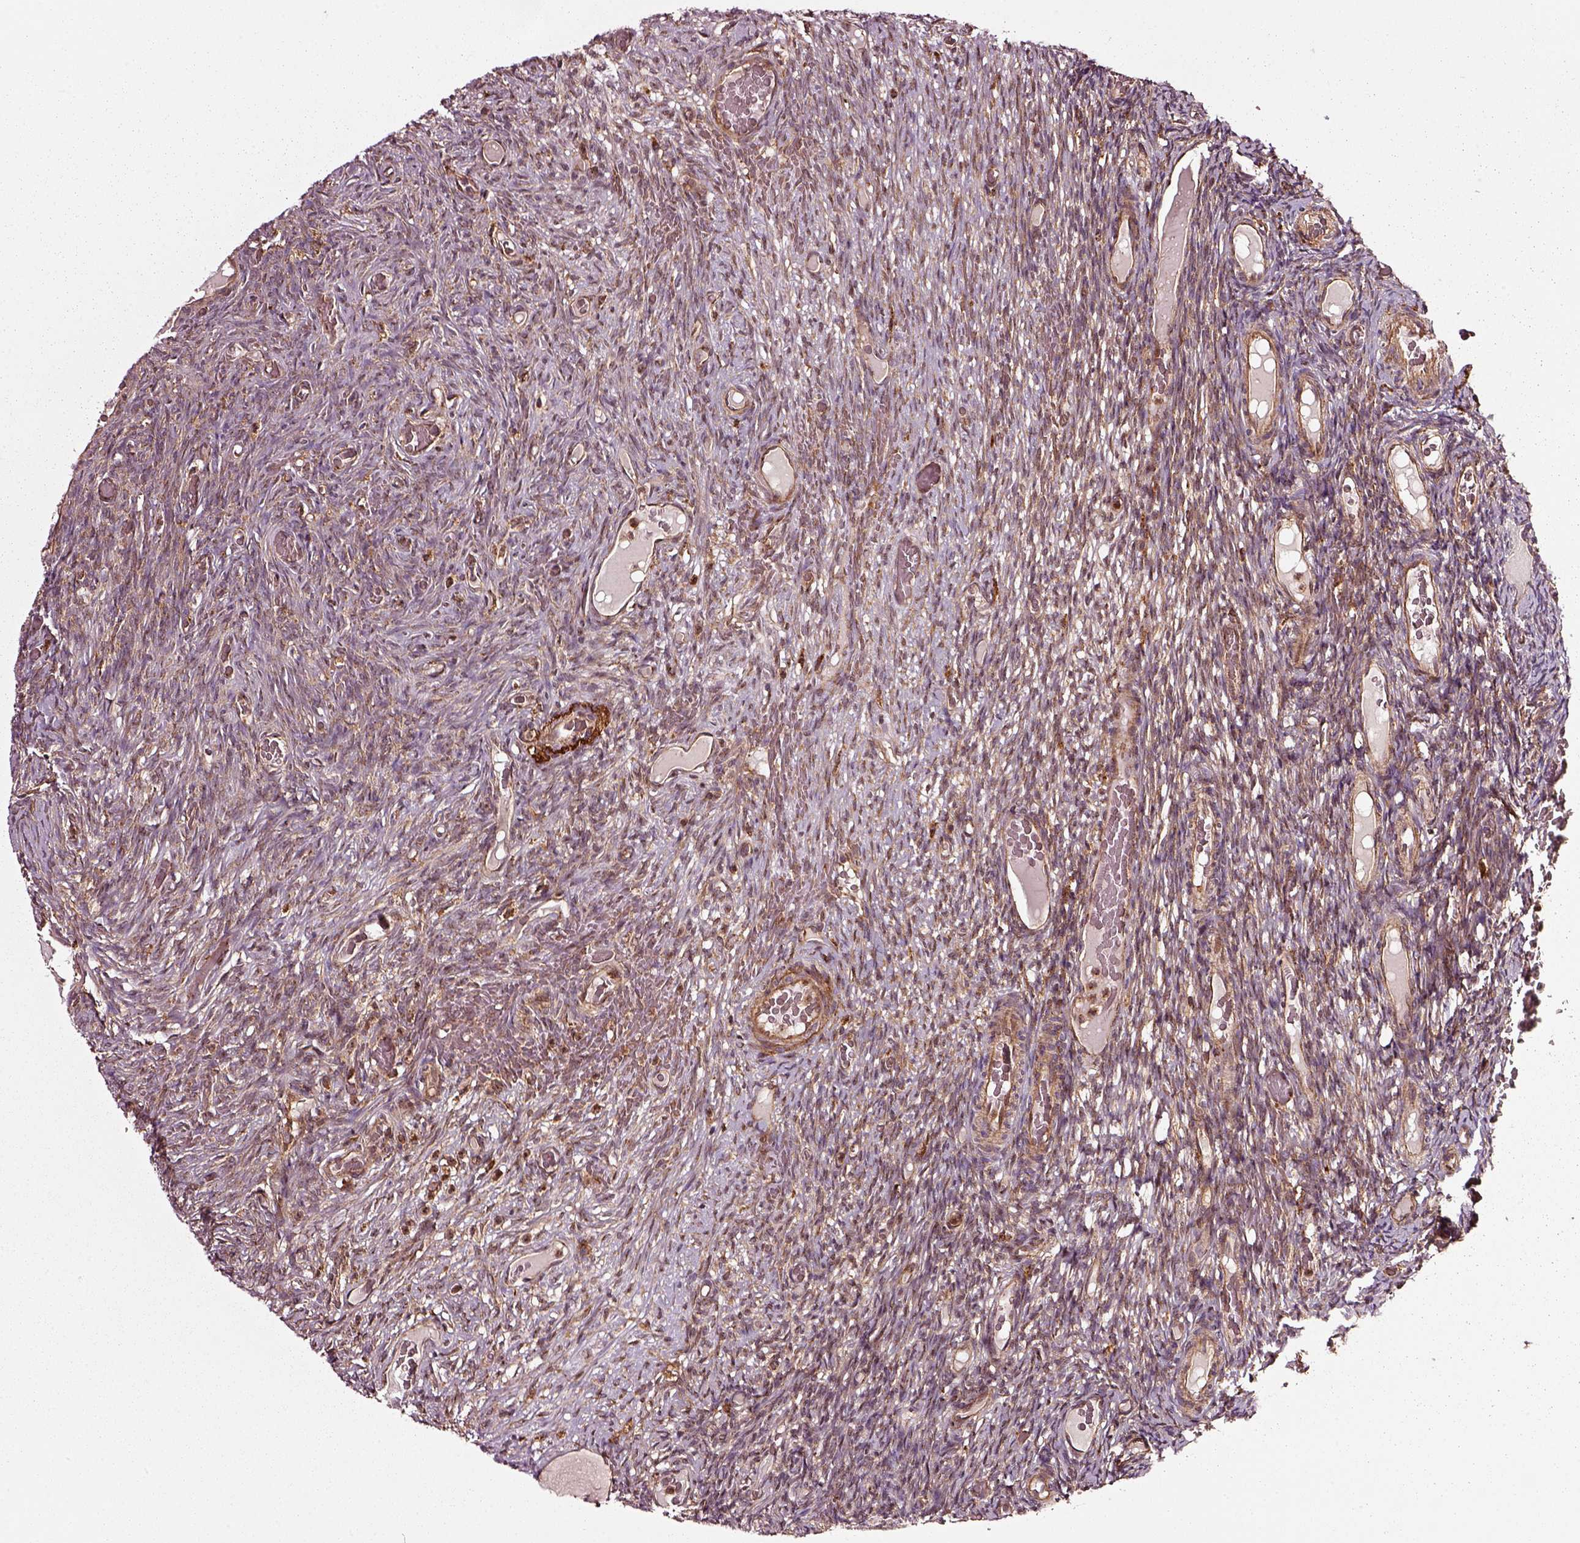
{"staining": {"intensity": "moderate", "quantity": "25%-75%", "location": "cytoplasmic/membranous"}, "tissue": "ovary", "cell_type": "Follicle cells", "image_type": "normal", "snomed": [{"axis": "morphology", "description": "Normal tissue, NOS"}, {"axis": "topography", "description": "Ovary"}], "caption": "Follicle cells exhibit medium levels of moderate cytoplasmic/membranous staining in about 25%-75% of cells in unremarkable ovary. Nuclei are stained in blue.", "gene": "WASHC2A", "patient": {"sex": "female", "age": 34}}